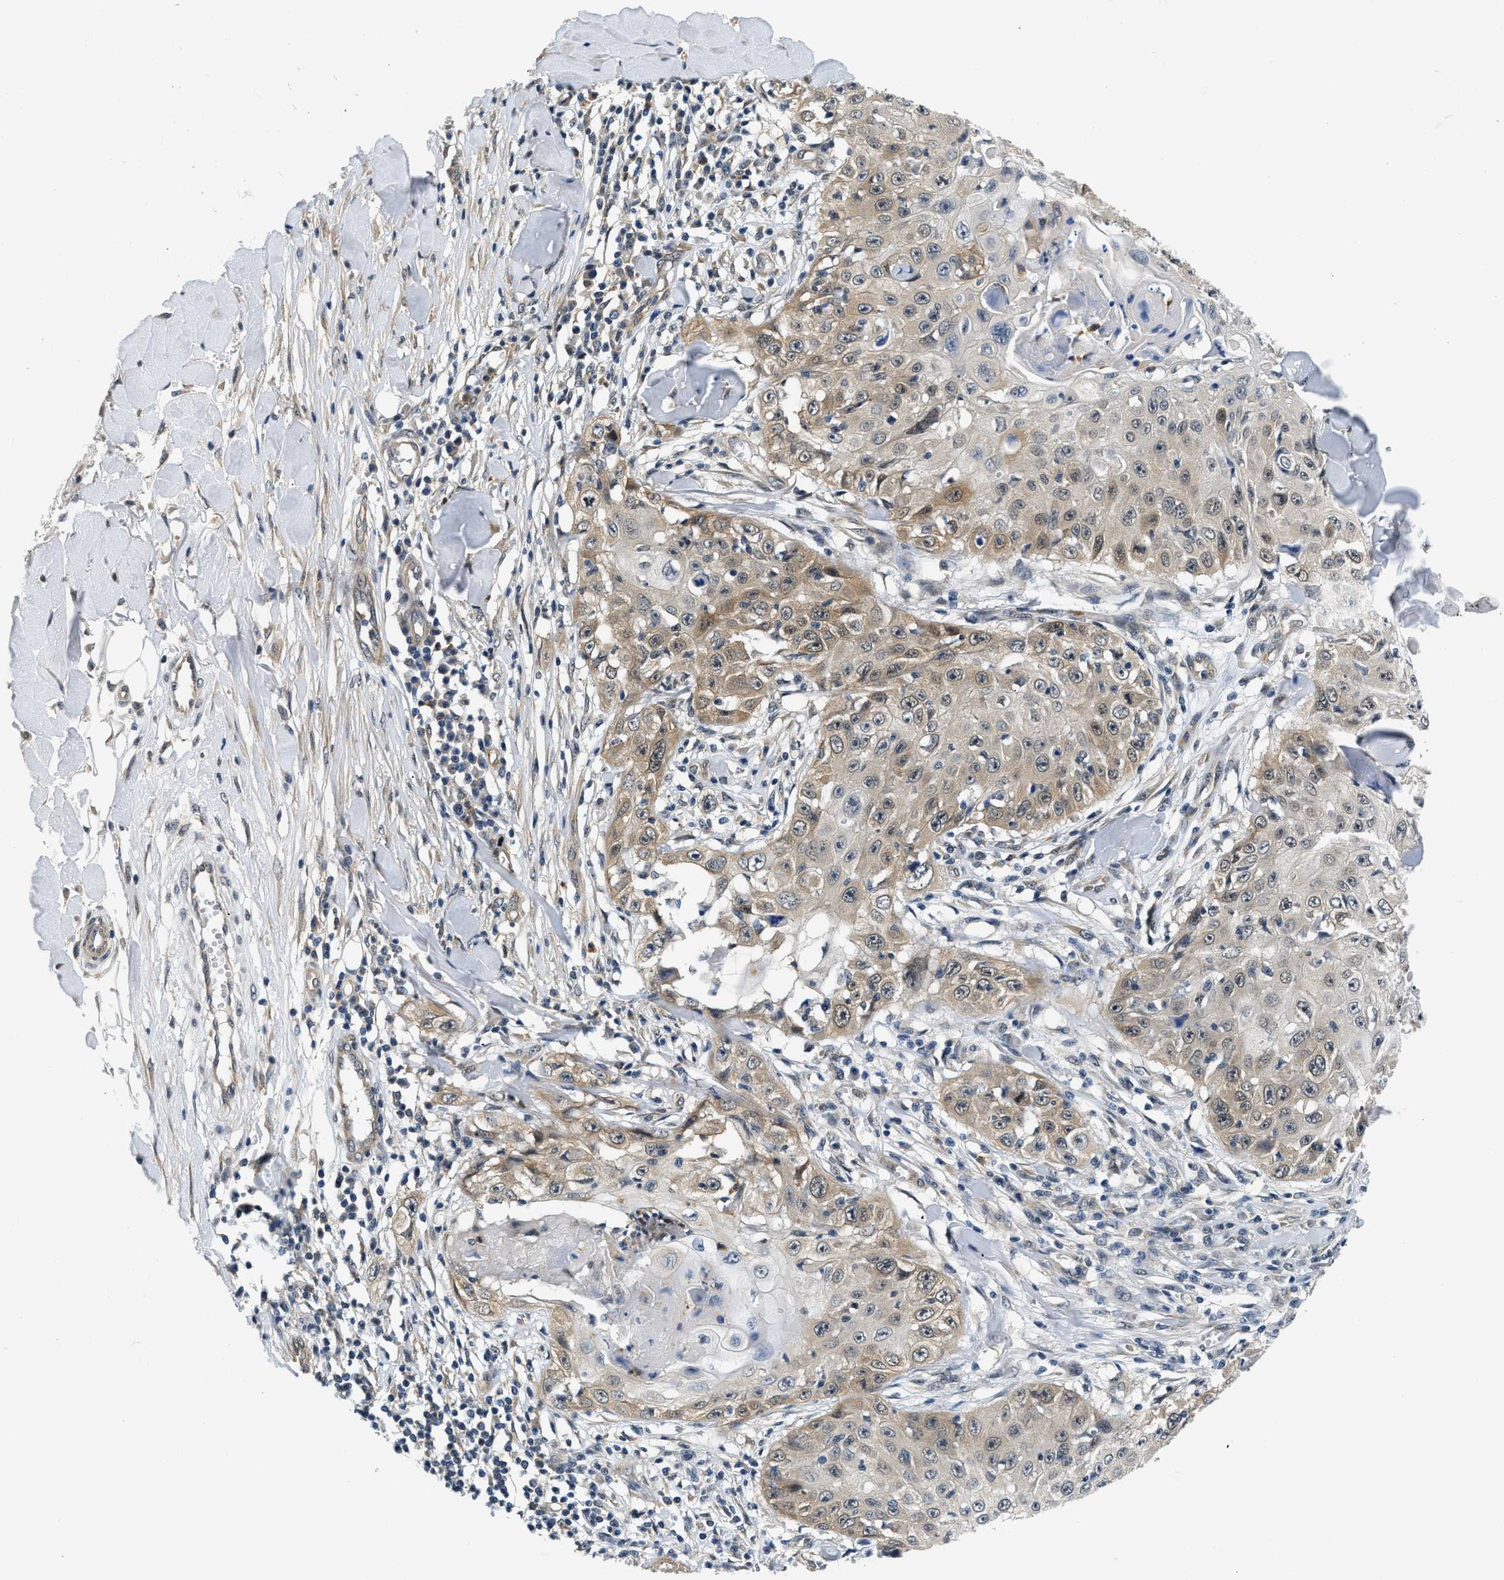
{"staining": {"intensity": "moderate", "quantity": ">75%", "location": "cytoplasmic/membranous"}, "tissue": "skin cancer", "cell_type": "Tumor cells", "image_type": "cancer", "snomed": [{"axis": "morphology", "description": "Squamous cell carcinoma, NOS"}, {"axis": "topography", "description": "Skin"}], "caption": "Tumor cells display medium levels of moderate cytoplasmic/membranous staining in about >75% of cells in skin squamous cell carcinoma. The protein of interest is shown in brown color, while the nuclei are stained blue.", "gene": "SMAD4", "patient": {"sex": "male", "age": 86}}